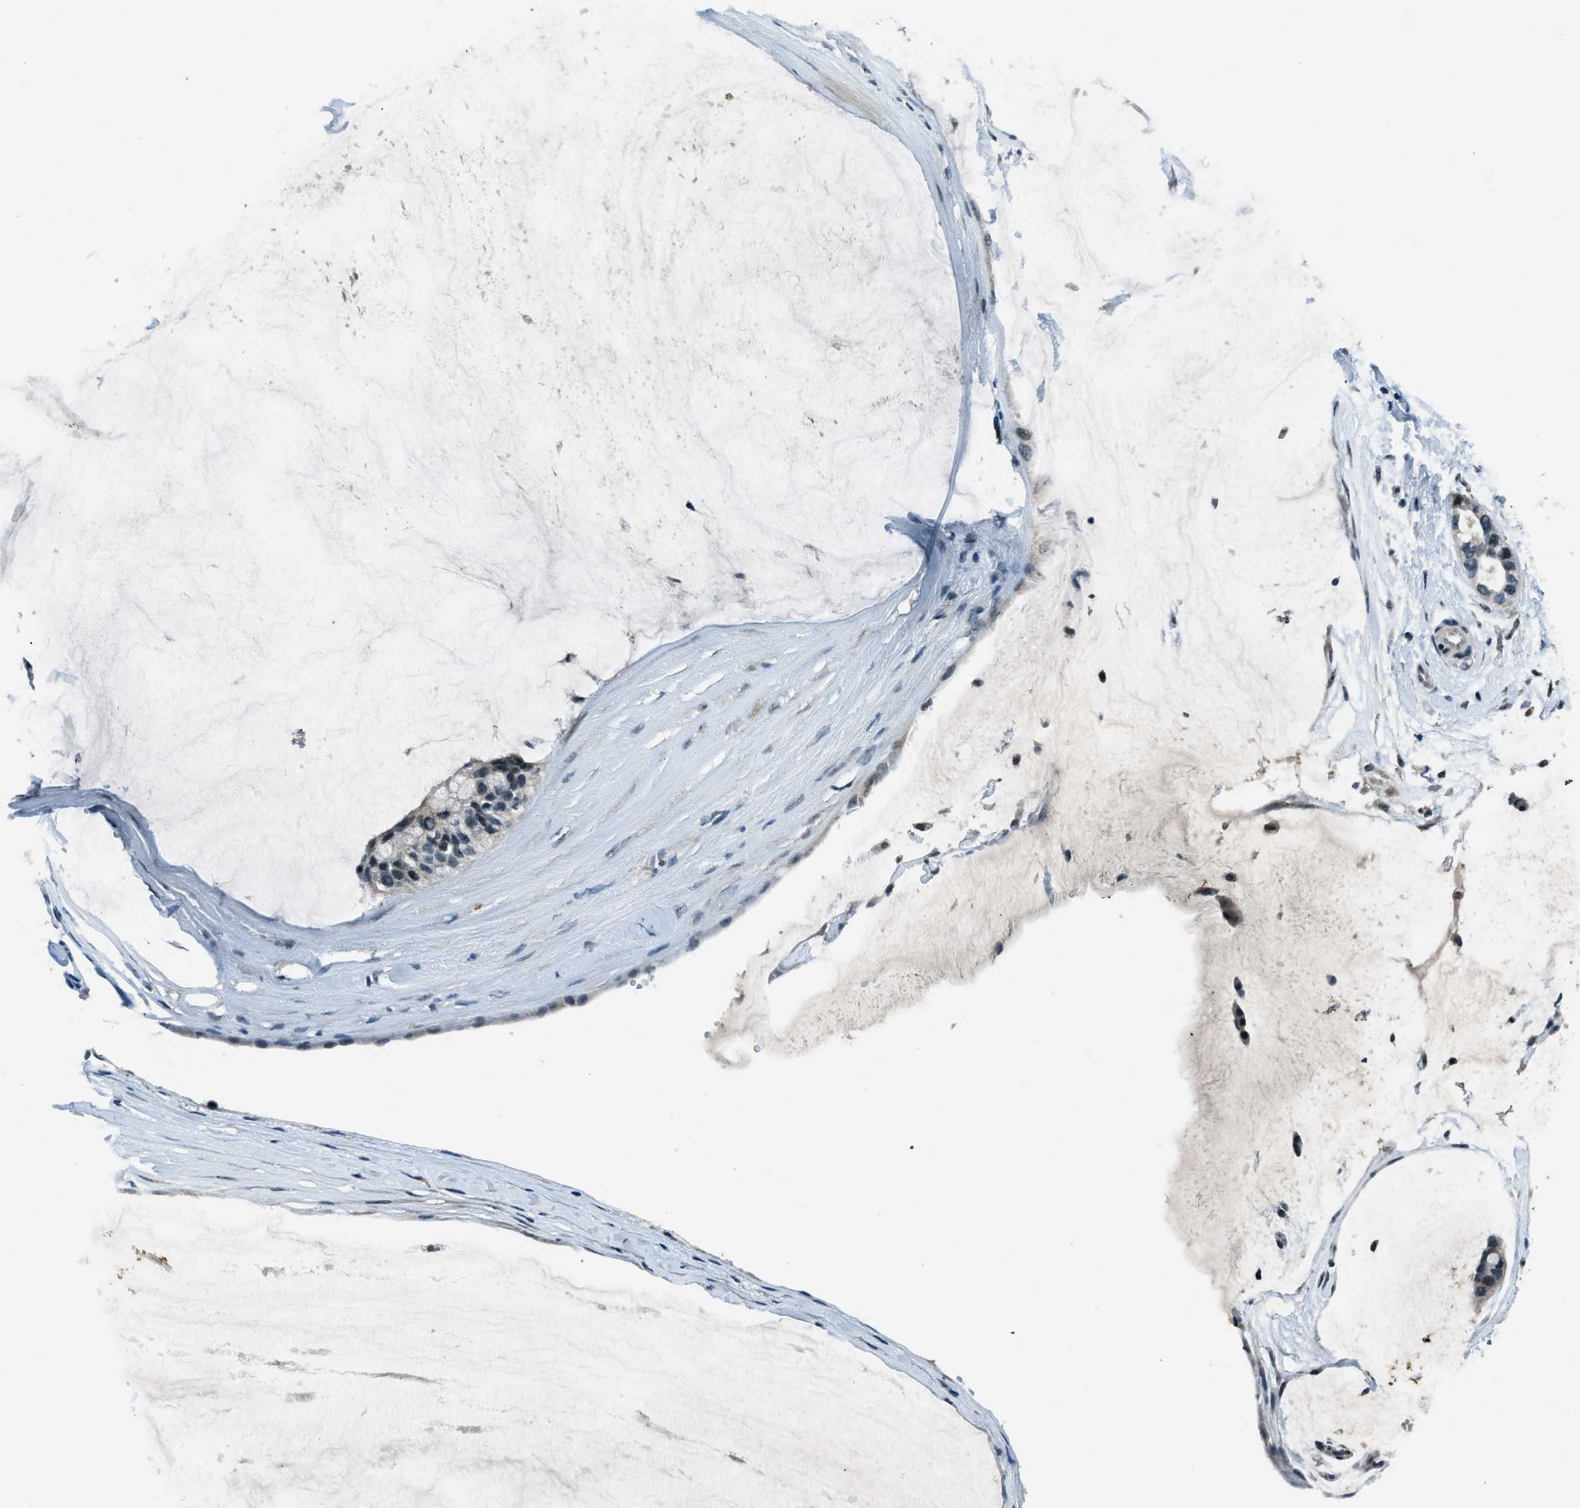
{"staining": {"intensity": "weak", "quantity": "<25%", "location": "cytoplasmic/membranous,nuclear"}, "tissue": "ovarian cancer", "cell_type": "Tumor cells", "image_type": "cancer", "snomed": [{"axis": "morphology", "description": "Cystadenocarcinoma, mucinous, NOS"}, {"axis": "topography", "description": "Ovary"}], "caption": "Micrograph shows no significant protein staining in tumor cells of ovarian cancer (mucinous cystadenocarcinoma).", "gene": "ACTL9", "patient": {"sex": "female", "age": 39}}